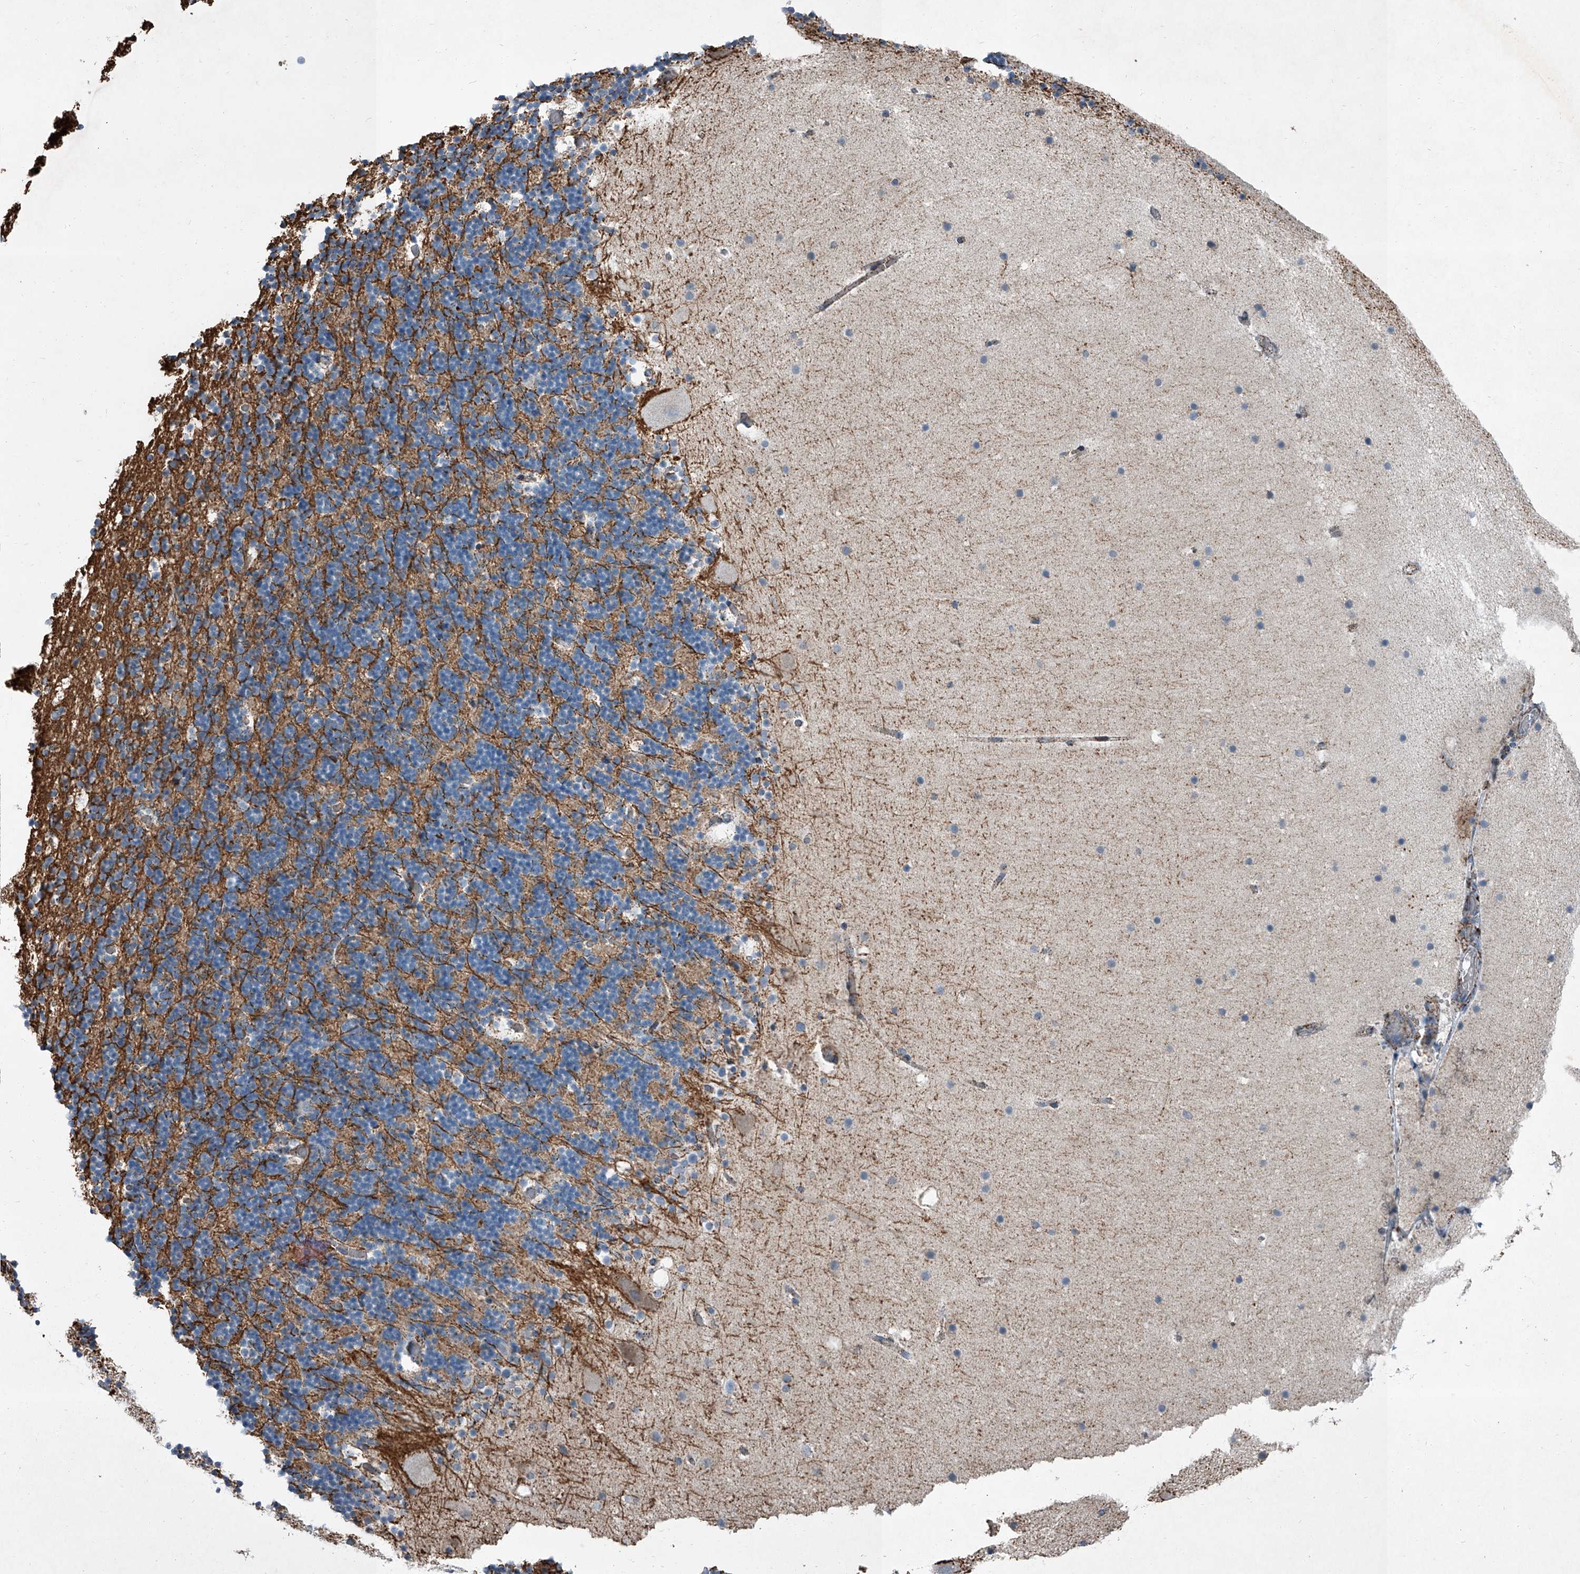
{"staining": {"intensity": "weak", "quantity": "25%-75%", "location": "cytoplasmic/membranous"}, "tissue": "cerebellum", "cell_type": "Cells in granular layer", "image_type": "normal", "snomed": [{"axis": "morphology", "description": "Normal tissue, NOS"}, {"axis": "topography", "description": "Cerebellum"}], "caption": "Immunohistochemistry micrograph of benign cerebellum stained for a protein (brown), which displays low levels of weak cytoplasmic/membranous positivity in approximately 25%-75% of cells in granular layer.", "gene": "CHRNA7", "patient": {"sex": "male", "age": 57}}